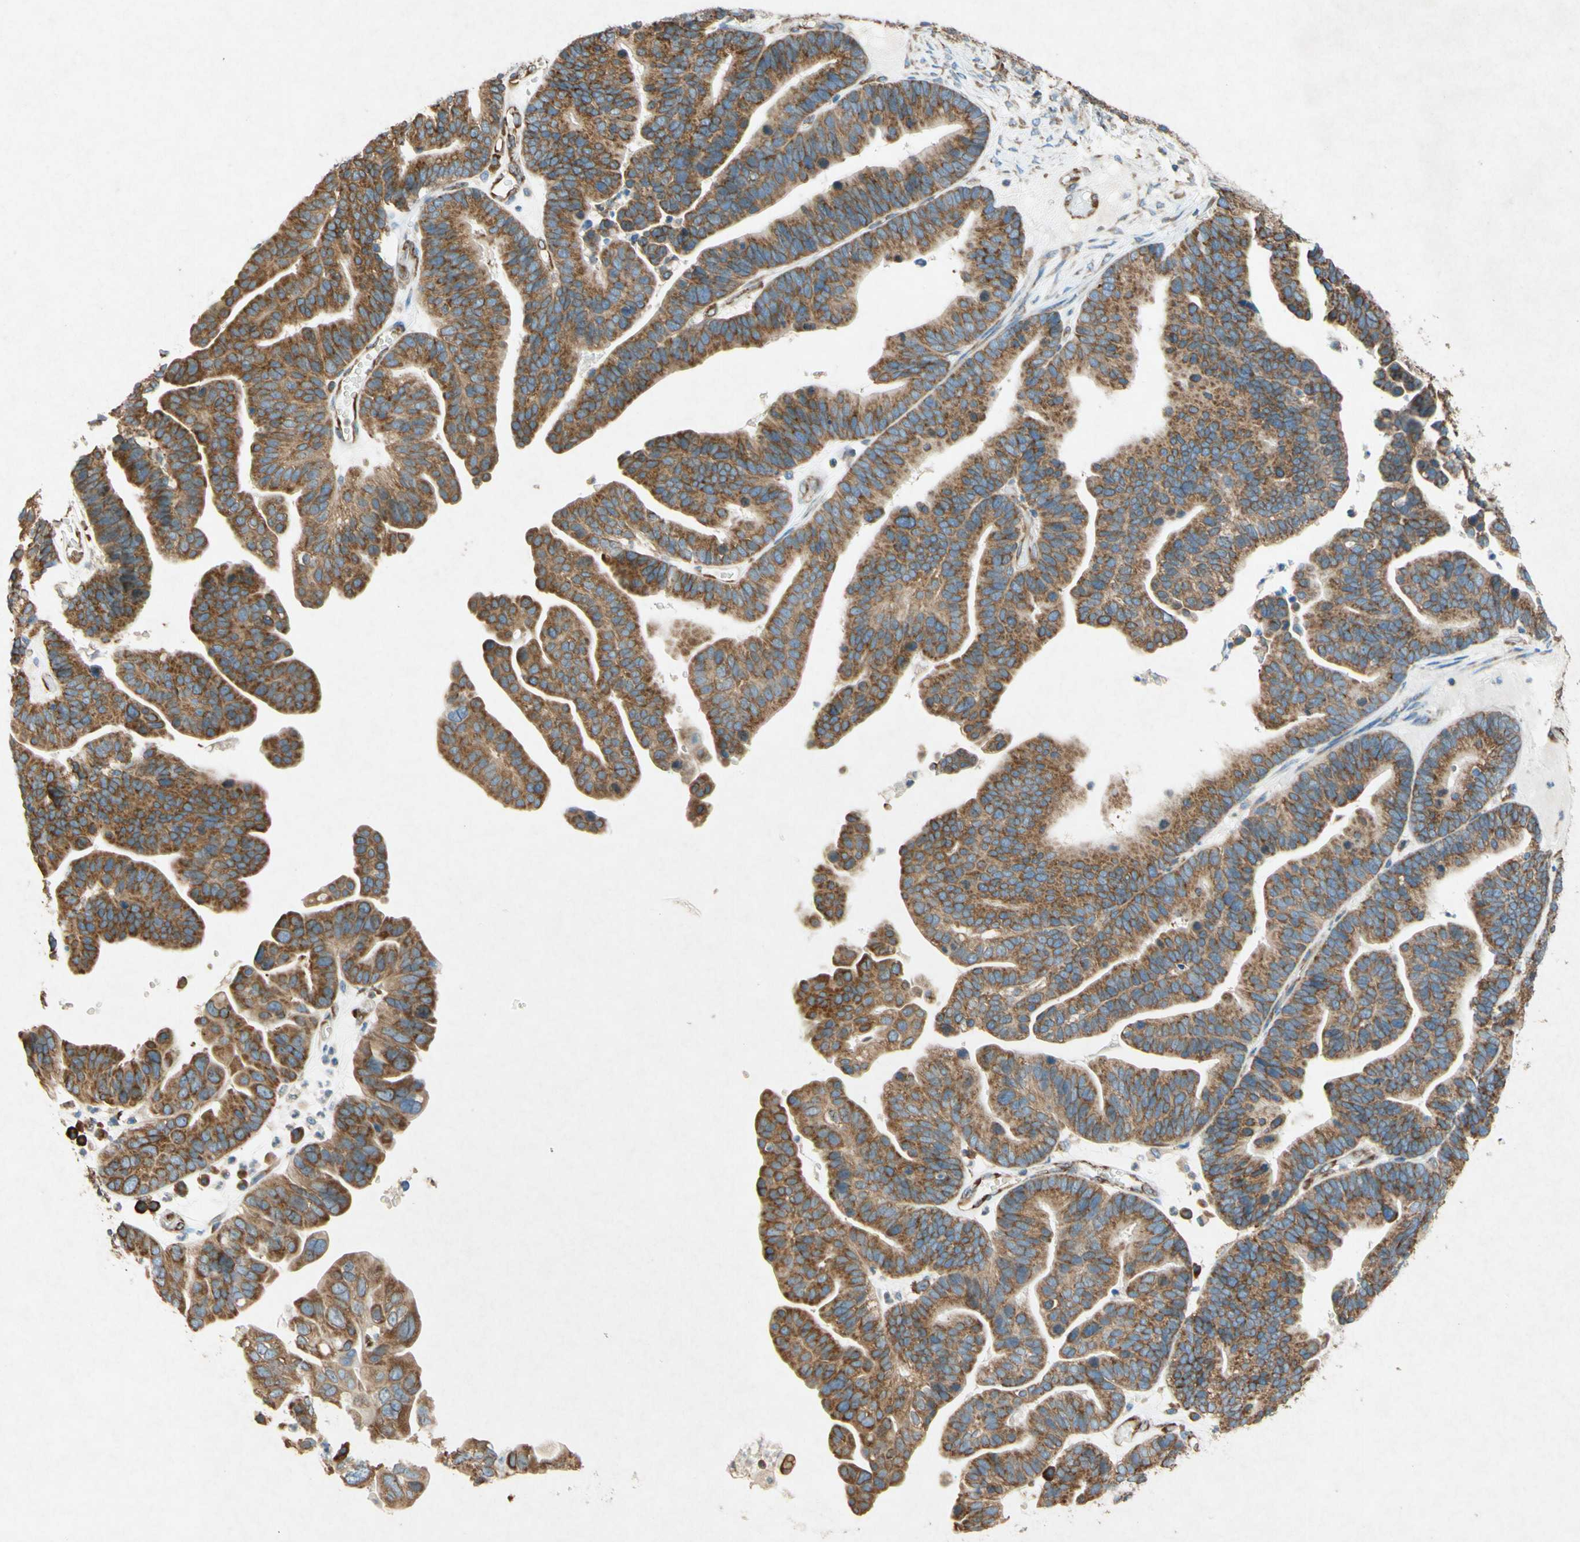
{"staining": {"intensity": "moderate", "quantity": ">75%", "location": "cytoplasmic/membranous"}, "tissue": "ovarian cancer", "cell_type": "Tumor cells", "image_type": "cancer", "snomed": [{"axis": "morphology", "description": "Cystadenocarcinoma, serous, NOS"}, {"axis": "topography", "description": "Ovary"}], "caption": "Immunohistochemical staining of ovarian serous cystadenocarcinoma exhibits medium levels of moderate cytoplasmic/membranous staining in approximately >75% of tumor cells.", "gene": "PABPC1", "patient": {"sex": "female", "age": 56}}